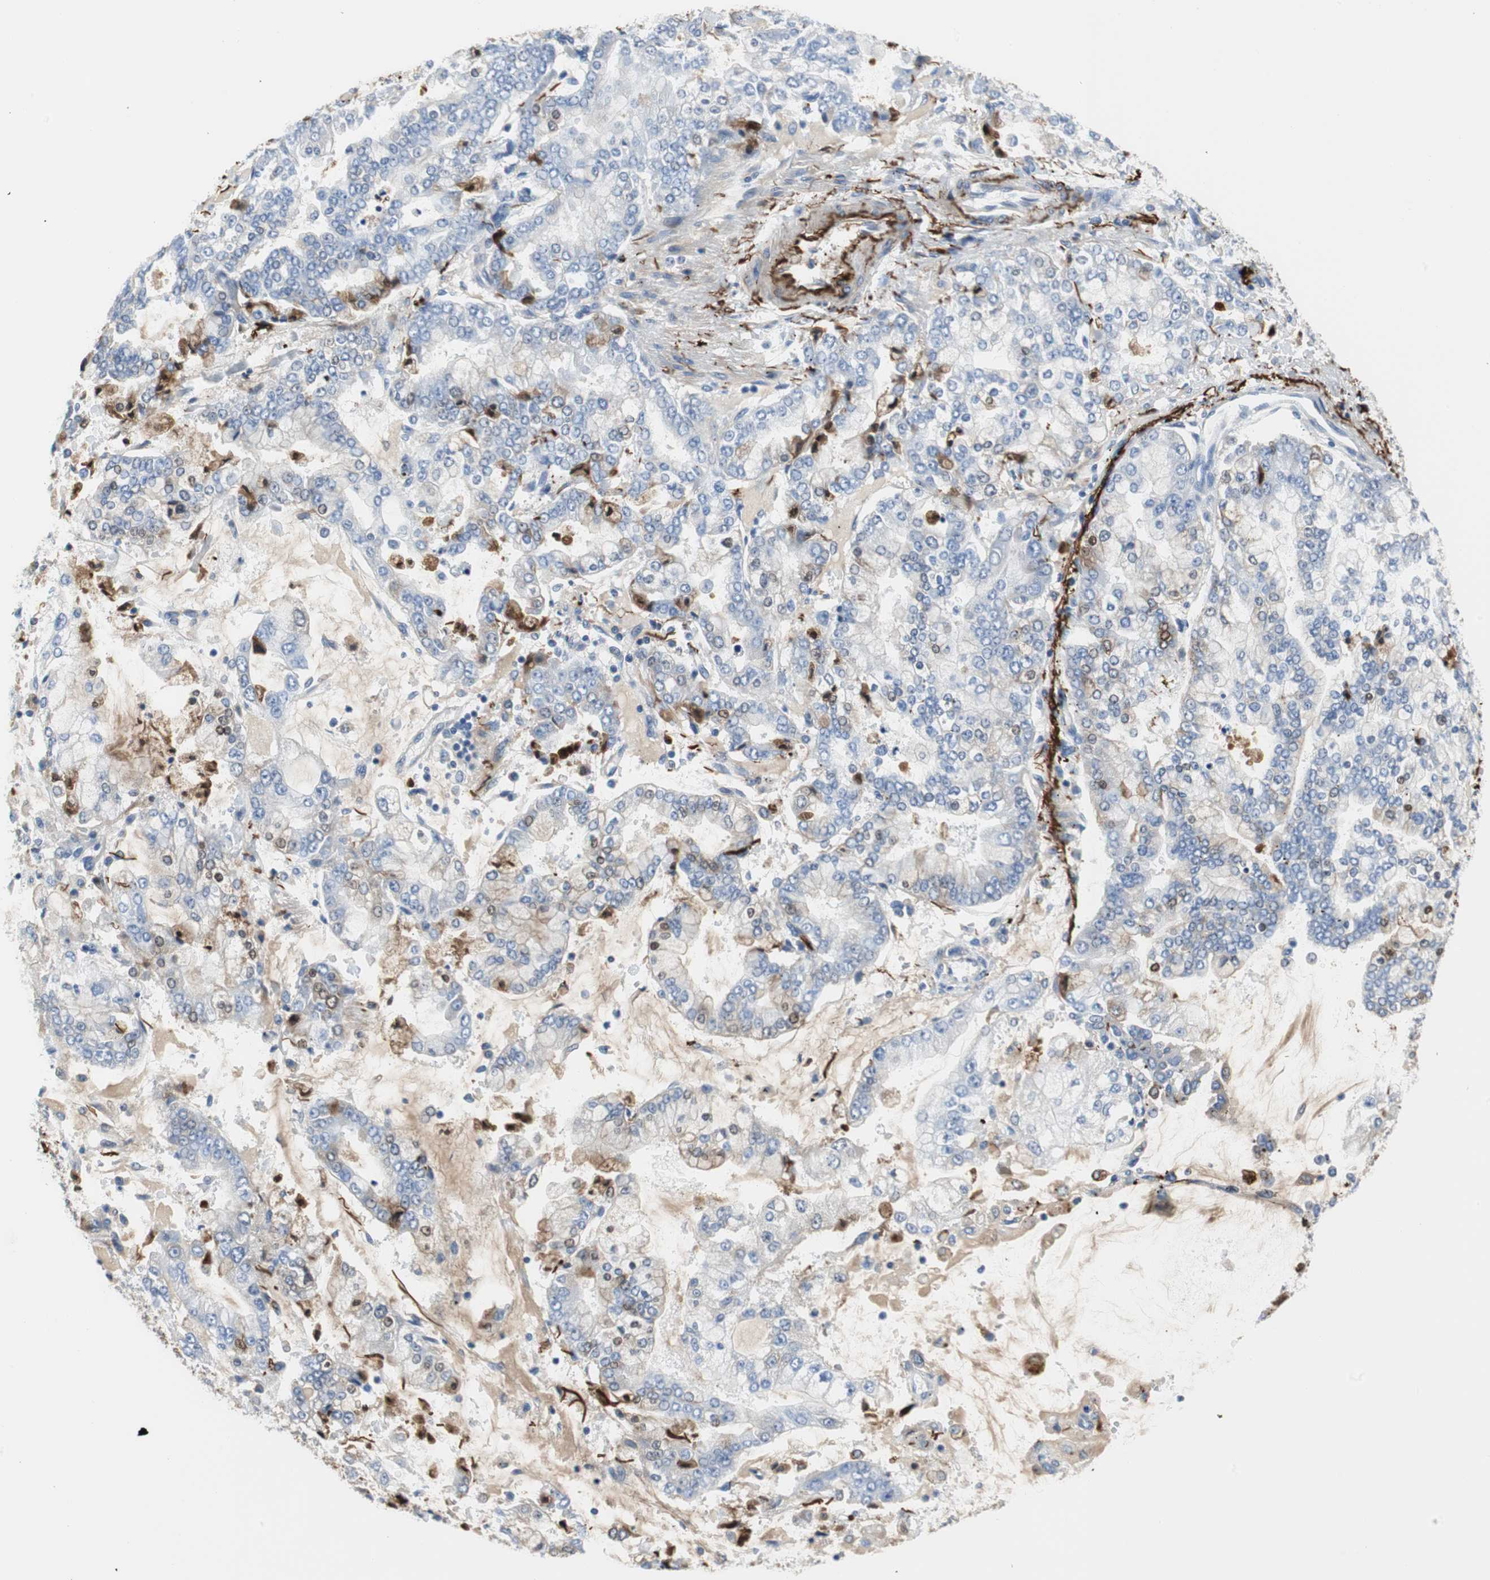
{"staining": {"intensity": "moderate", "quantity": "<25%", "location": "cytoplasmic/membranous"}, "tissue": "stomach cancer", "cell_type": "Tumor cells", "image_type": "cancer", "snomed": [{"axis": "morphology", "description": "Adenocarcinoma, NOS"}, {"axis": "topography", "description": "Stomach"}], "caption": "Immunohistochemistry photomicrograph of neoplastic tissue: stomach cancer stained using IHC demonstrates low levels of moderate protein expression localized specifically in the cytoplasmic/membranous of tumor cells, appearing as a cytoplasmic/membranous brown color.", "gene": "APCS", "patient": {"sex": "male", "age": 76}}